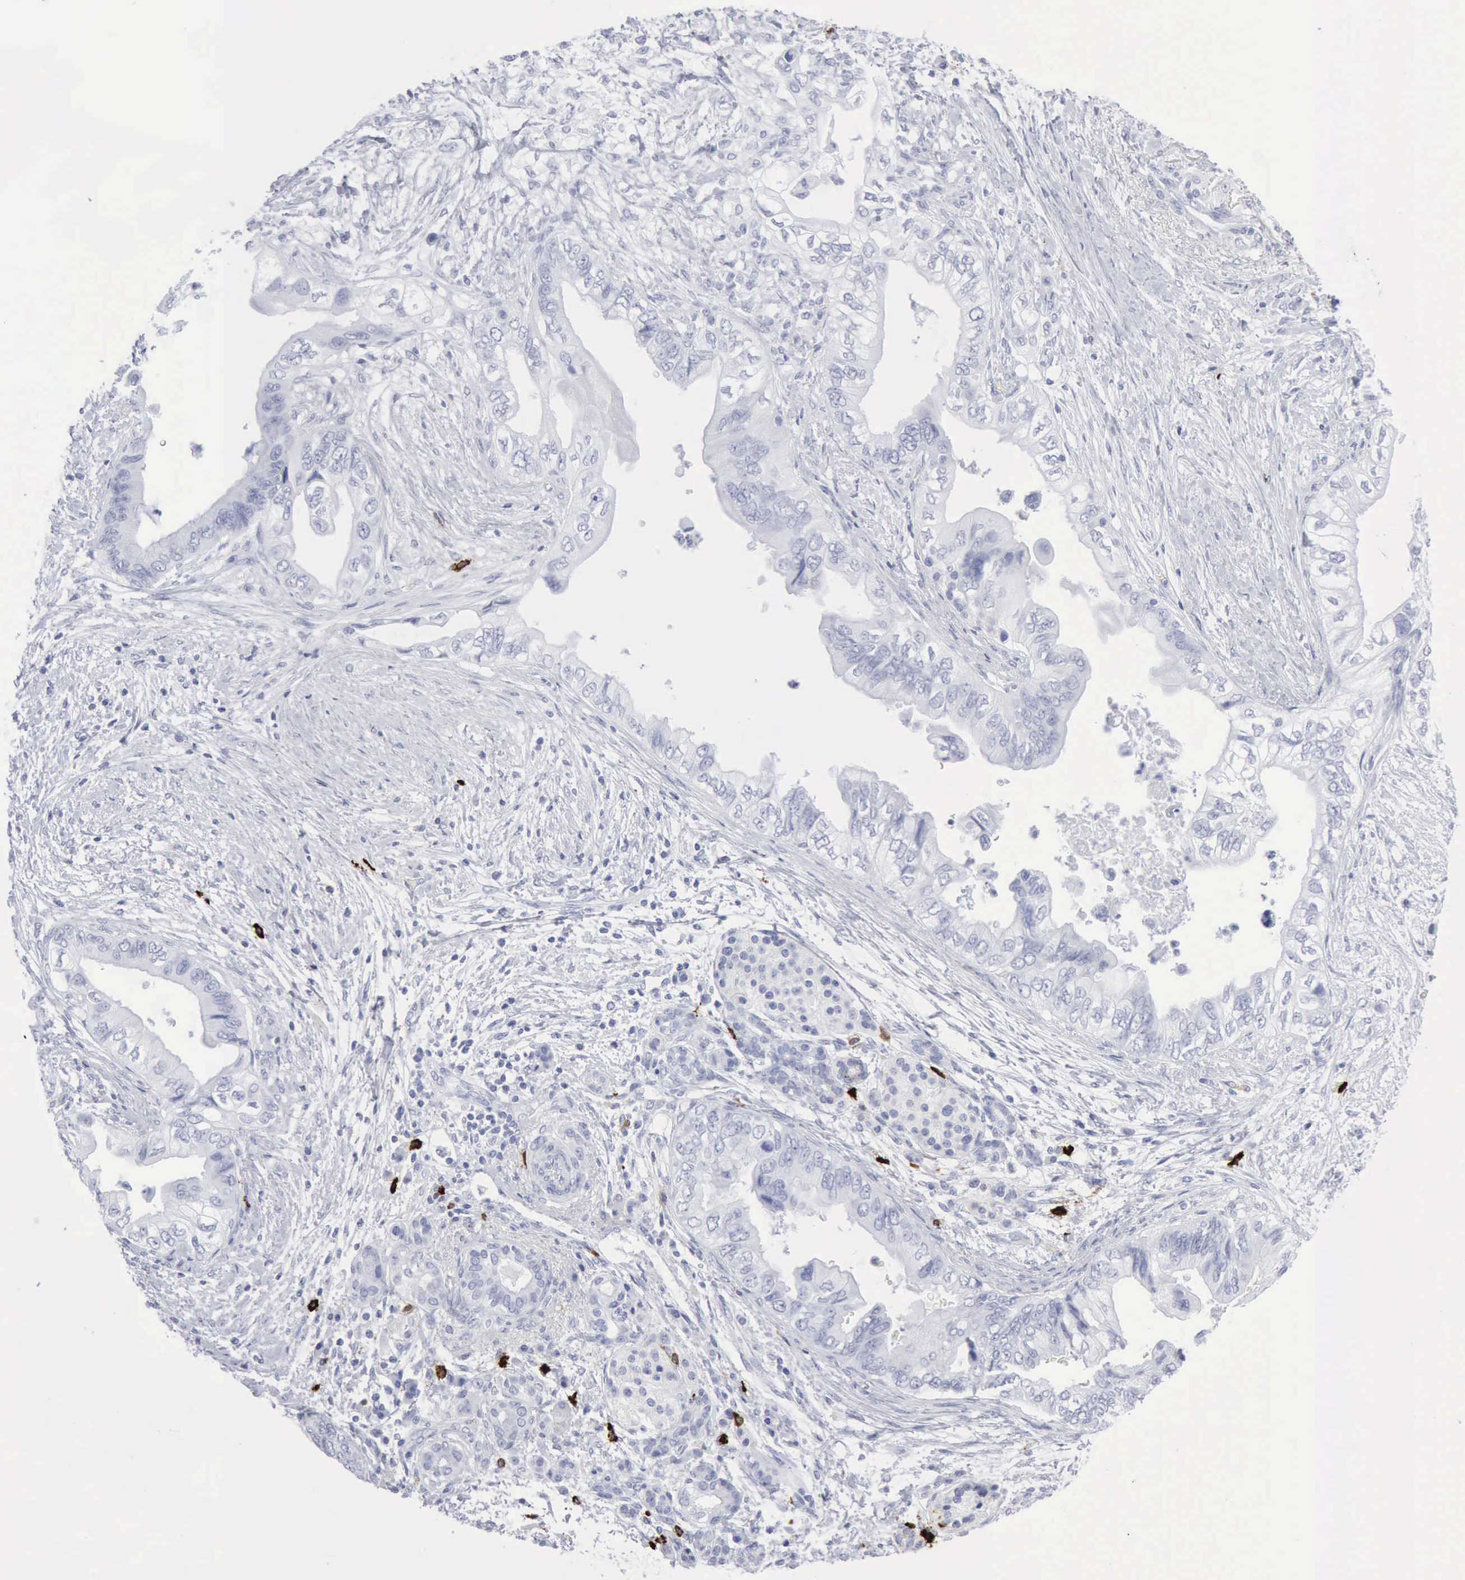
{"staining": {"intensity": "negative", "quantity": "none", "location": "none"}, "tissue": "pancreatic cancer", "cell_type": "Tumor cells", "image_type": "cancer", "snomed": [{"axis": "morphology", "description": "Adenocarcinoma, NOS"}, {"axis": "topography", "description": "Pancreas"}], "caption": "An immunohistochemistry histopathology image of adenocarcinoma (pancreatic) is shown. There is no staining in tumor cells of adenocarcinoma (pancreatic).", "gene": "CMA1", "patient": {"sex": "female", "age": 66}}